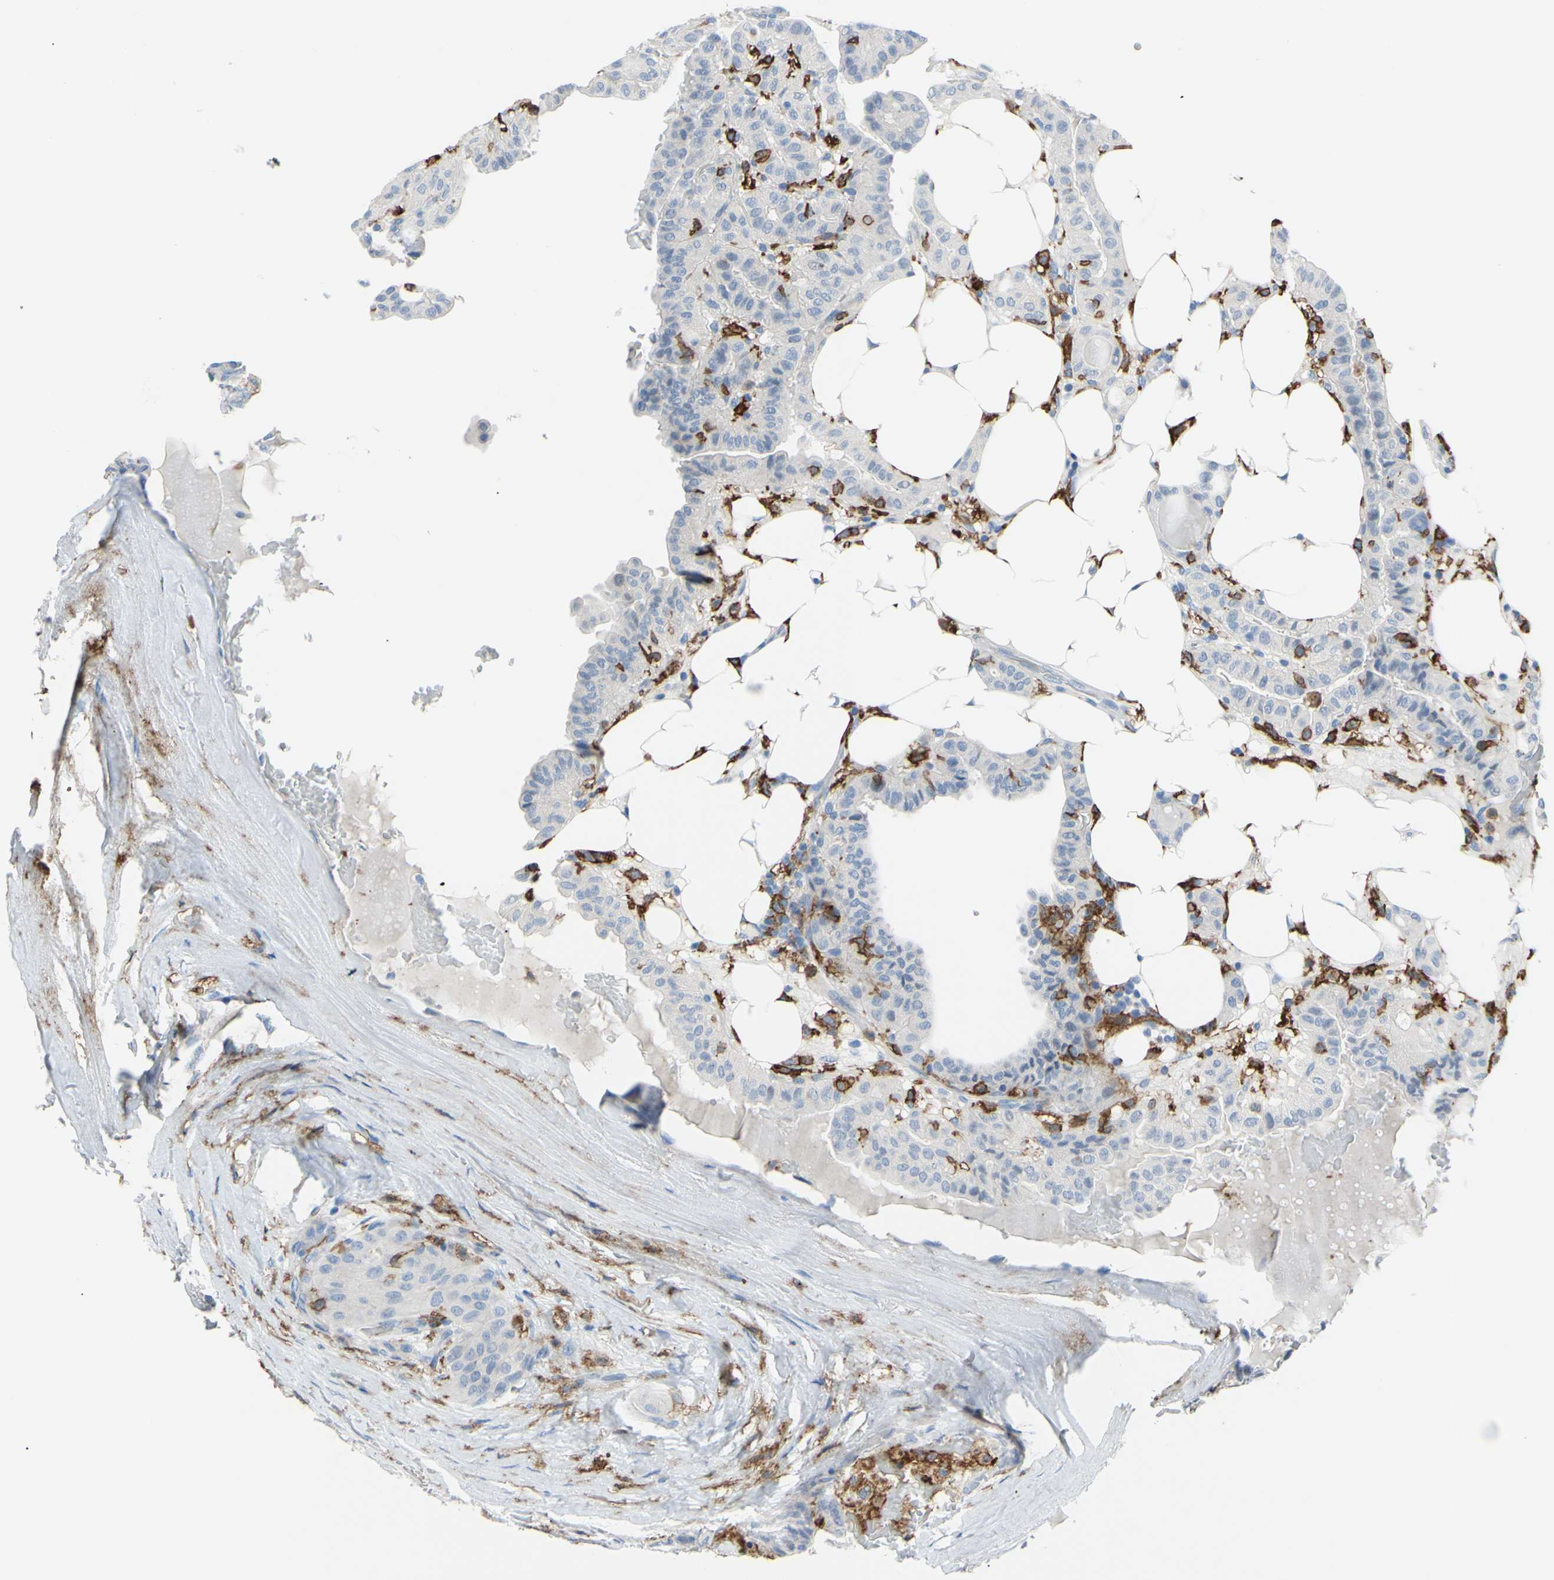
{"staining": {"intensity": "negative", "quantity": "none", "location": "none"}, "tissue": "thyroid cancer", "cell_type": "Tumor cells", "image_type": "cancer", "snomed": [{"axis": "morphology", "description": "Papillary adenocarcinoma, NOS"}, {"axis": "topography", "description": "Thyroid gland"}], "caption": "Human thyroid cancer (papillary adenocarcinoma) stained for a protein using IHC reveals no expression in tumor cells.", "gene": "FCGR2A", "patient": {"sex": "male", "age": 77}}